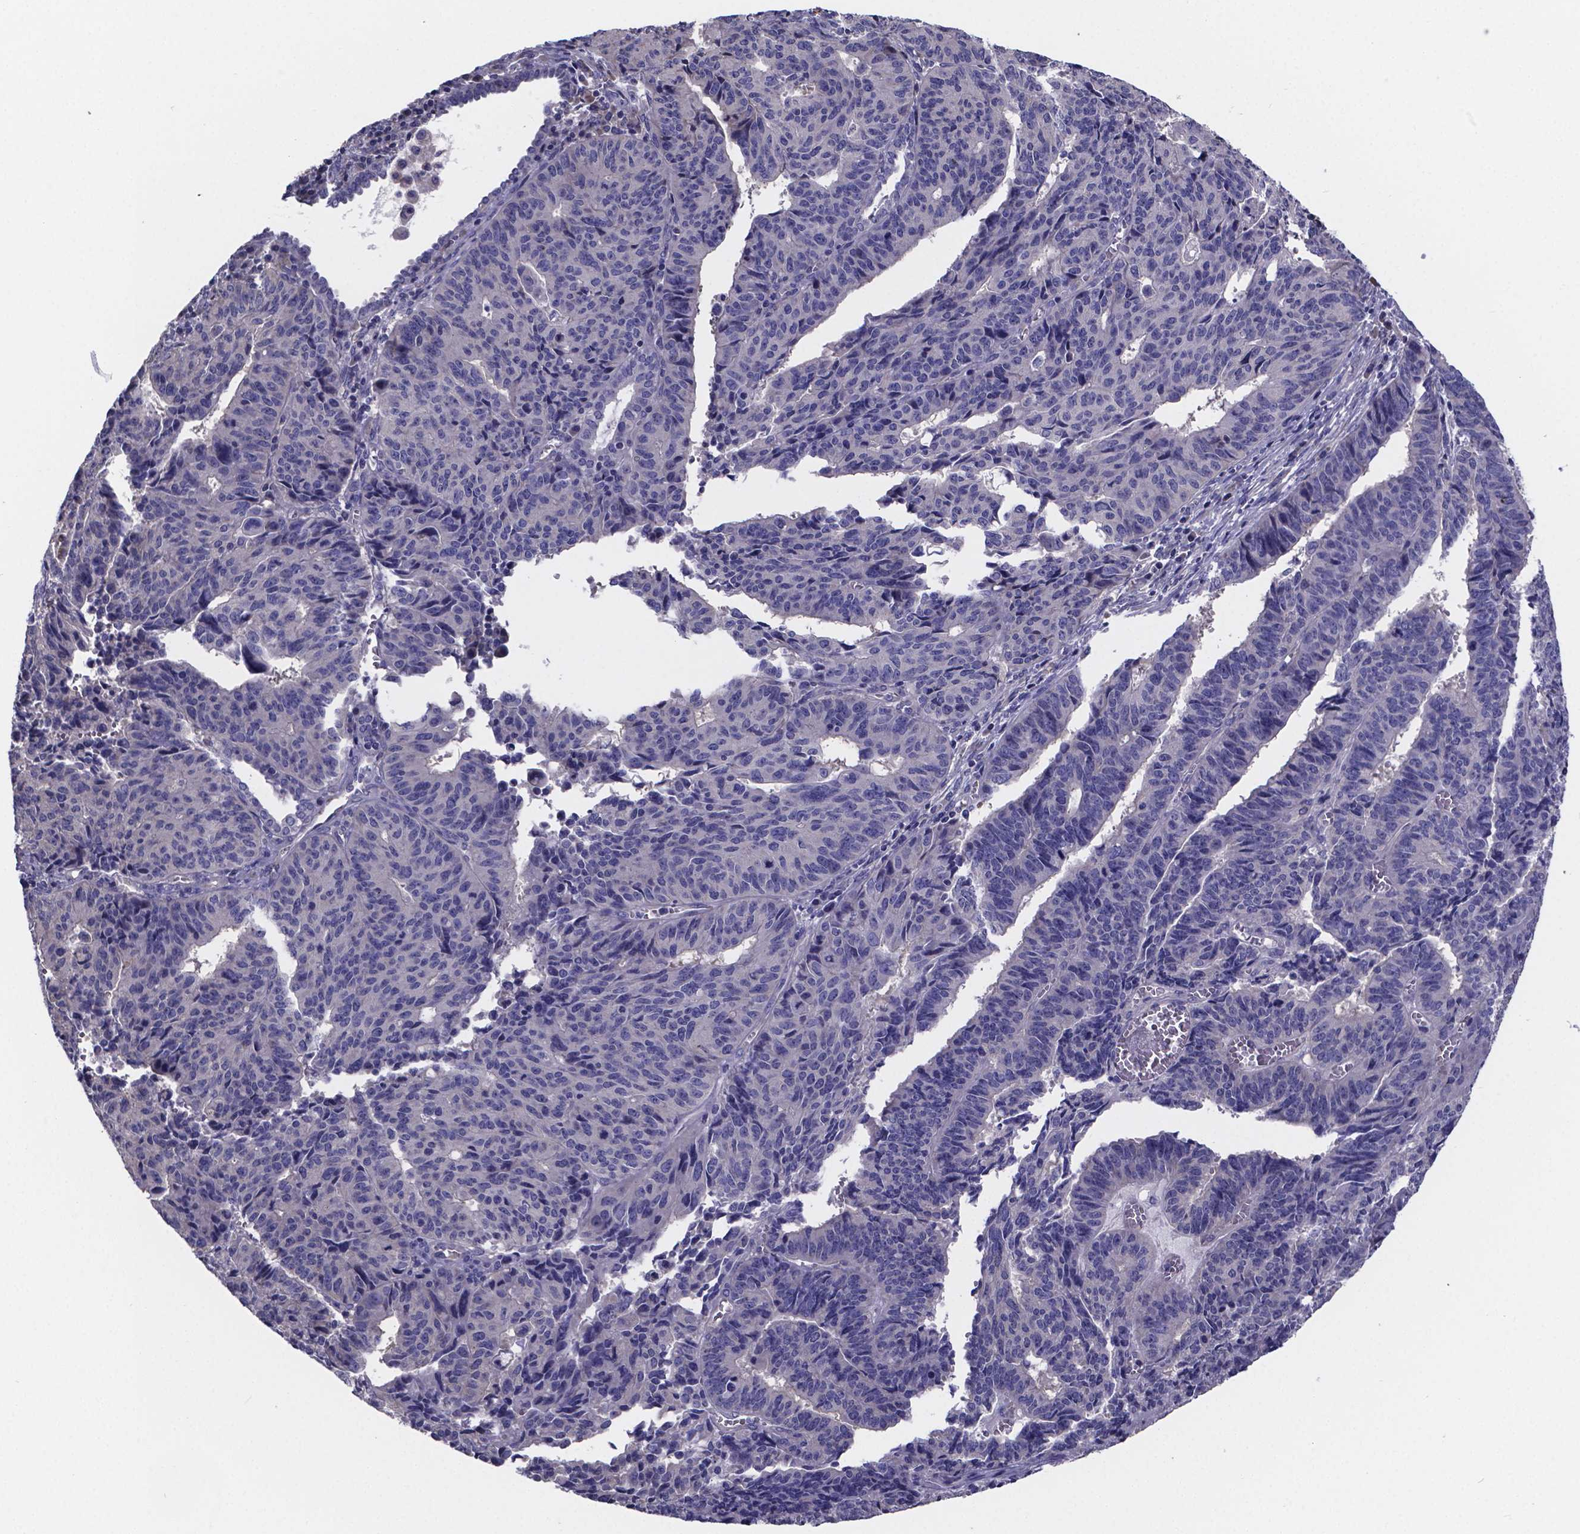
{"staining": {"intensity": "negative", "quantity": "none", "location": "none"}, "tissue": "endometrial cancer", "cell_type": "Tumor cells", "image_type": "cancer", "snomed": [{"axis": "morphology", "description": "Adenocarcinoma, NOS"}, {"axis": "topography", "description": "Endometrium"}], "caption": "Endometrial cancer was stained to show a protein in brown. There is no significant positivity in tumor cells.", "gene": "SFRP4", "patient": {"sex": "female", "age": 65}}